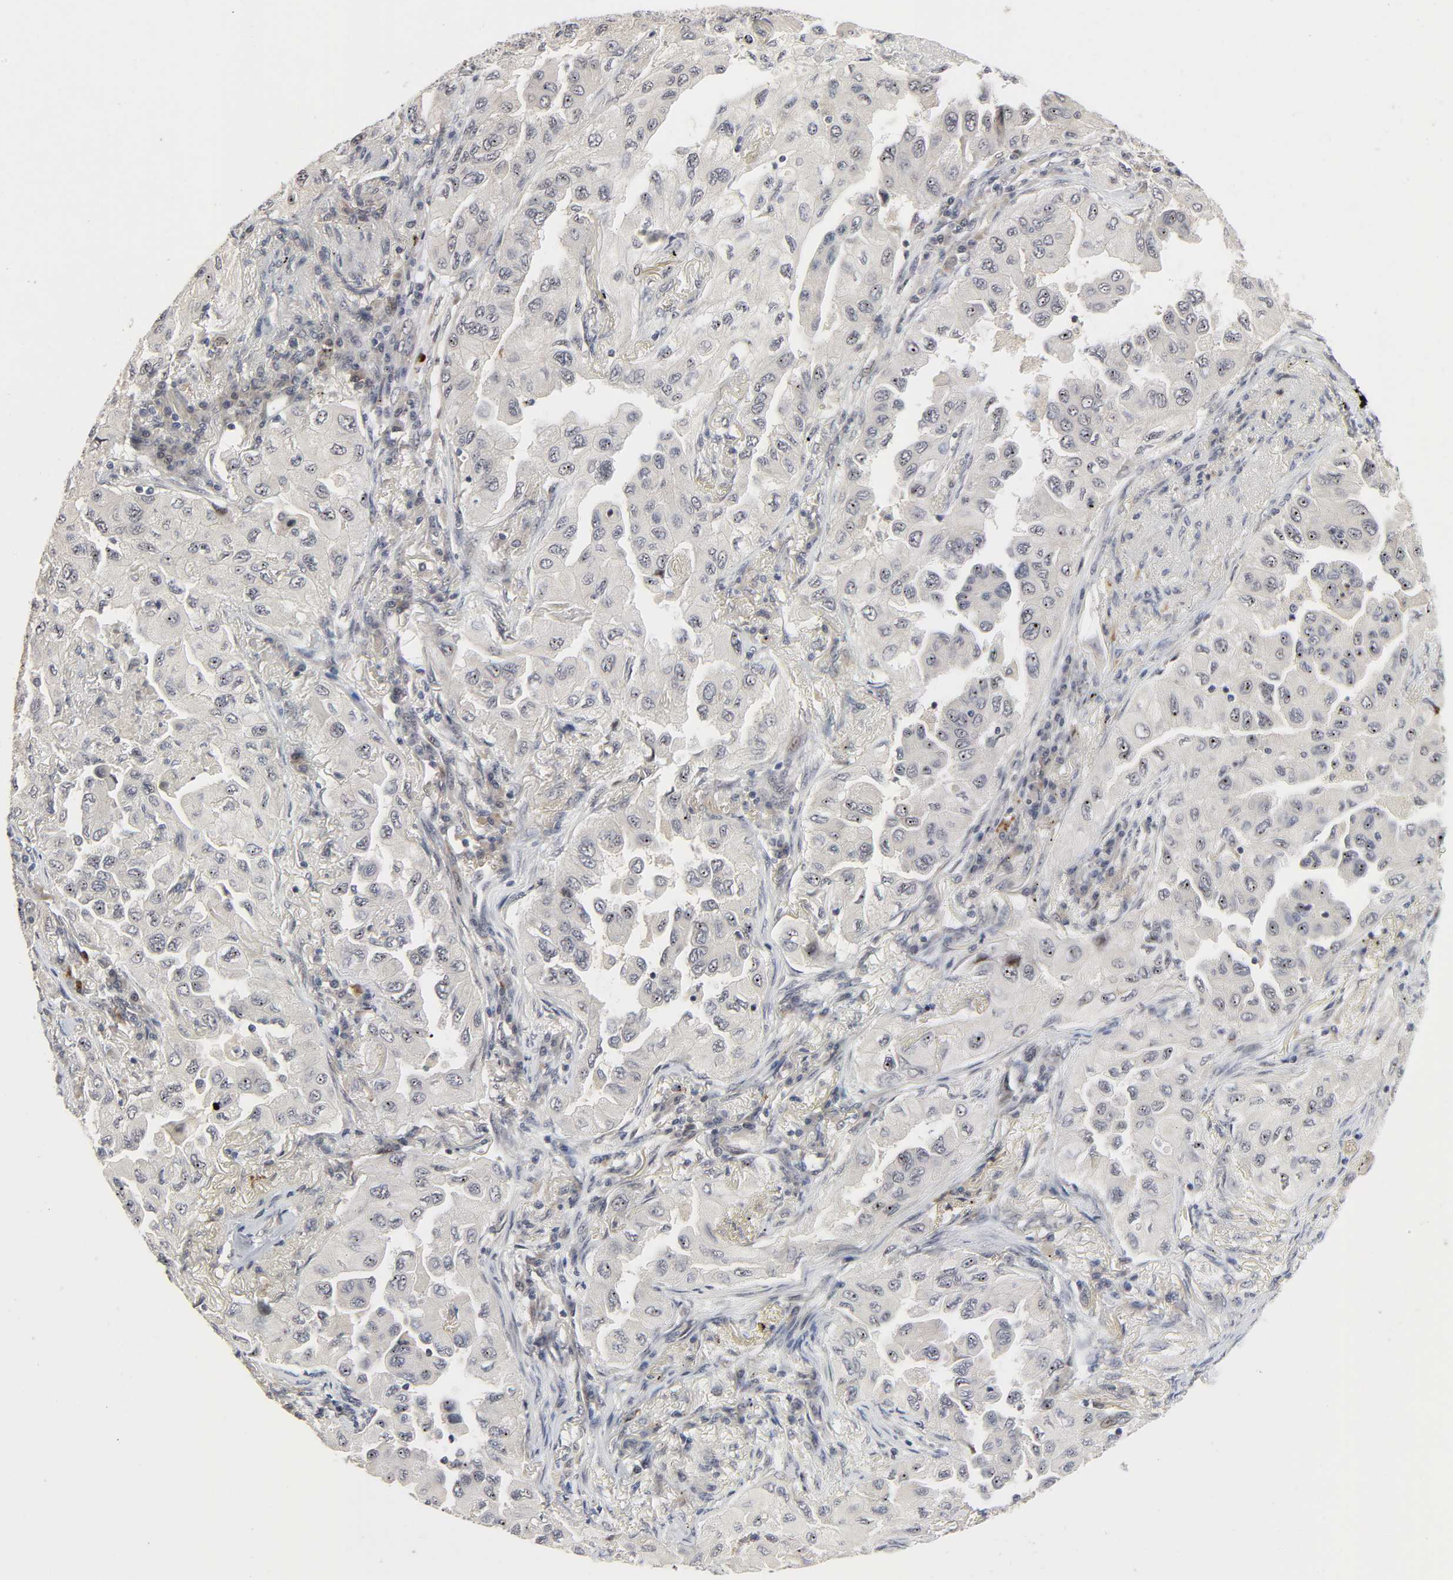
{"staining": {"intensity": "negative", "quantity": "none", "location": "none"}, "tissue": "lung cancer", "cell_type": "Tumor cells", "image_type": "cancer", "snomed": [{"axis": "morphology", "description": "Adenocarcinoma, NOS"}, {"axis": "topography", "description": "Lung"}], "caption": "Immunohistochemical staining of human adenocarcinoma (lung) exhibits no significant expression in tumor cells.", "gene": "ZKSCAN8", "patient": {"sex": "female", "age": 65}}